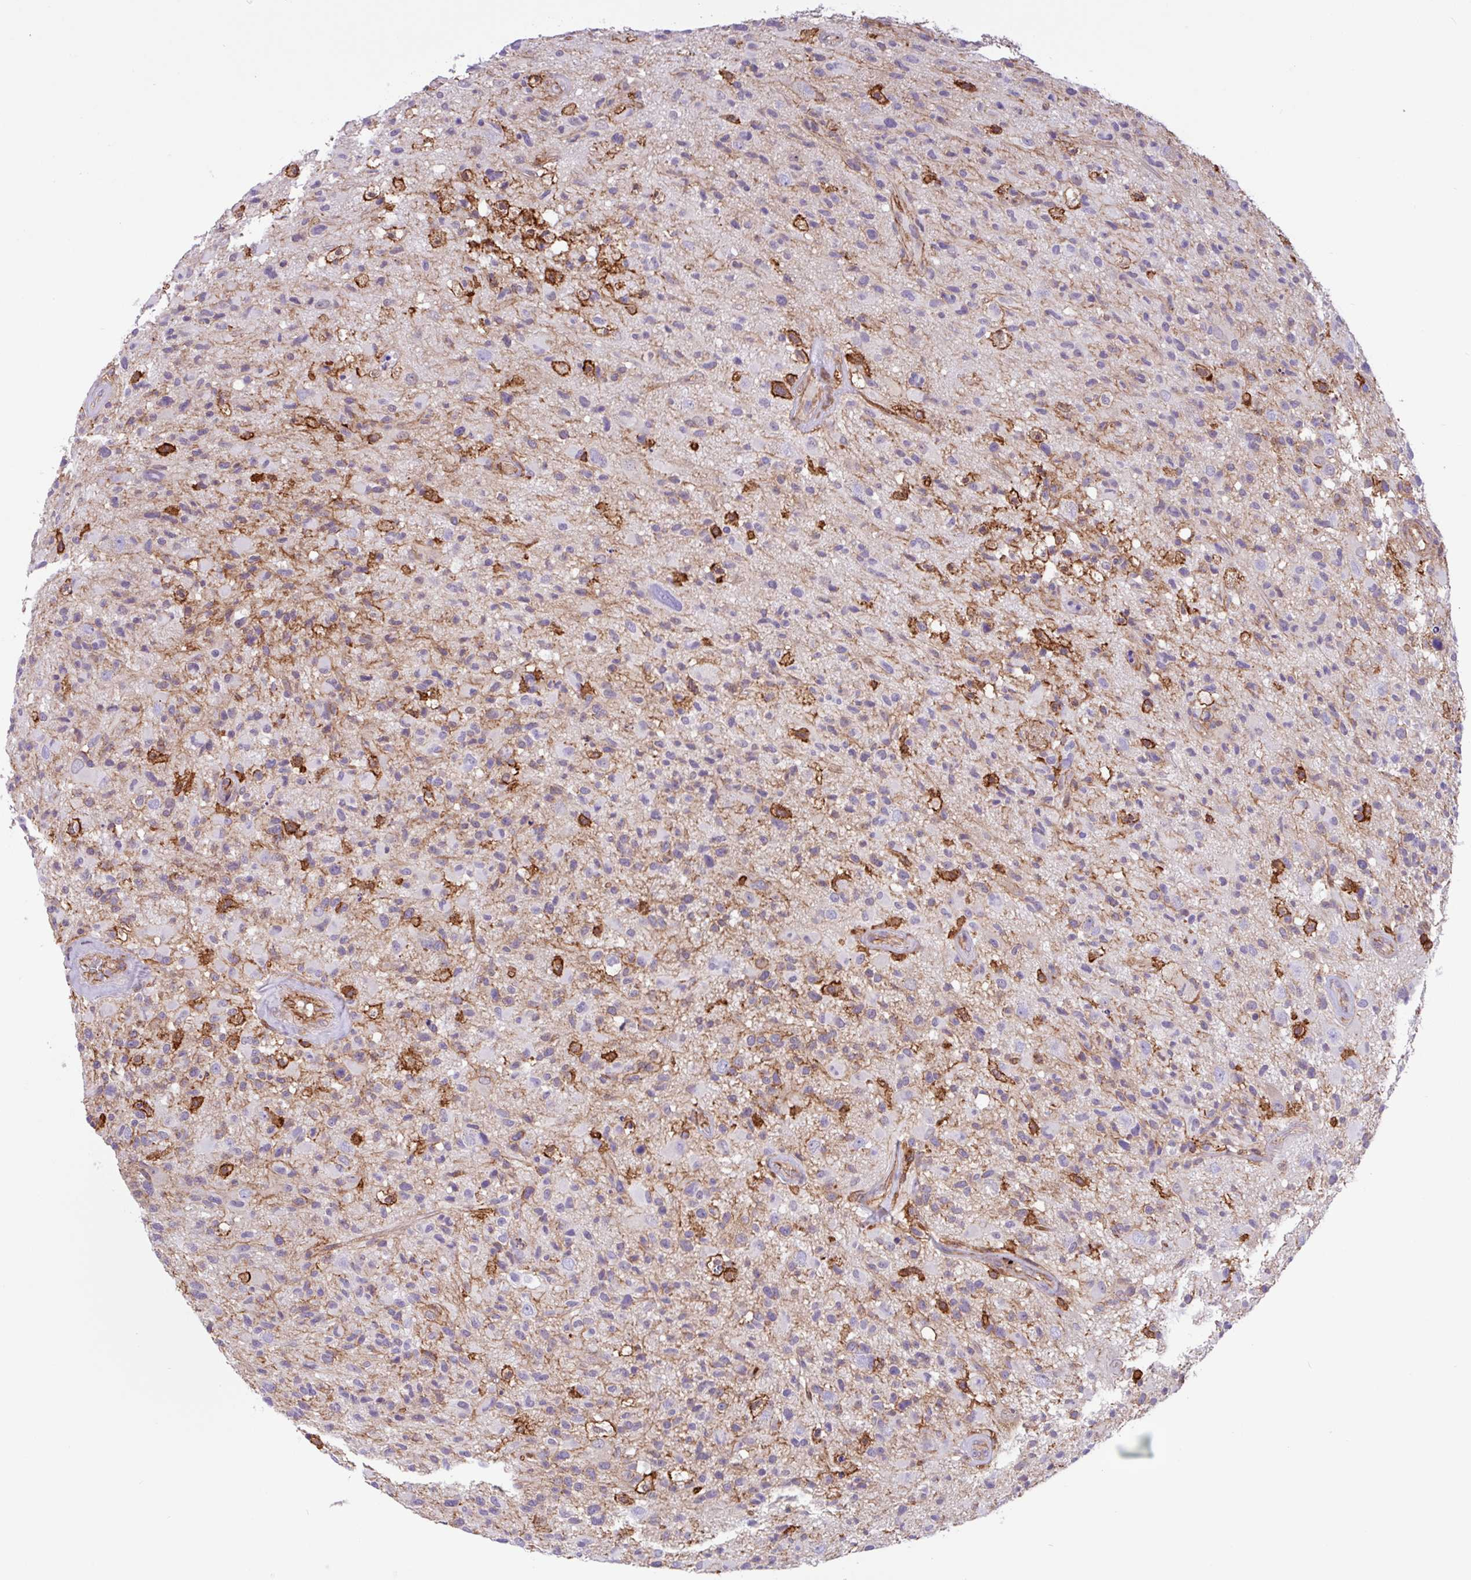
{"staining": {"intensity": "negative", "quantity": "none", "location": "none"}, "tissue": "glioma", "cell_type": "Tumor cells", "image_type": "cancer", "snomed": [{"axis": "morphology", "description": "Glioma, malignant, High grade"}, {"axis": "morphology", "description": "Glioblastoma, NOS"}, {"axis": "topography", "description": "Brain"}], "caption": "High magnification brightfield microscopy of glioblastoma stained with DAB (3,3'-diaminobenzidine) (brown) and counterstained with hematoxylin (blue): tumor cells show no significant expression.", "gene": "PPP1R18", "patient": {"sex": "male", "age": 60}}